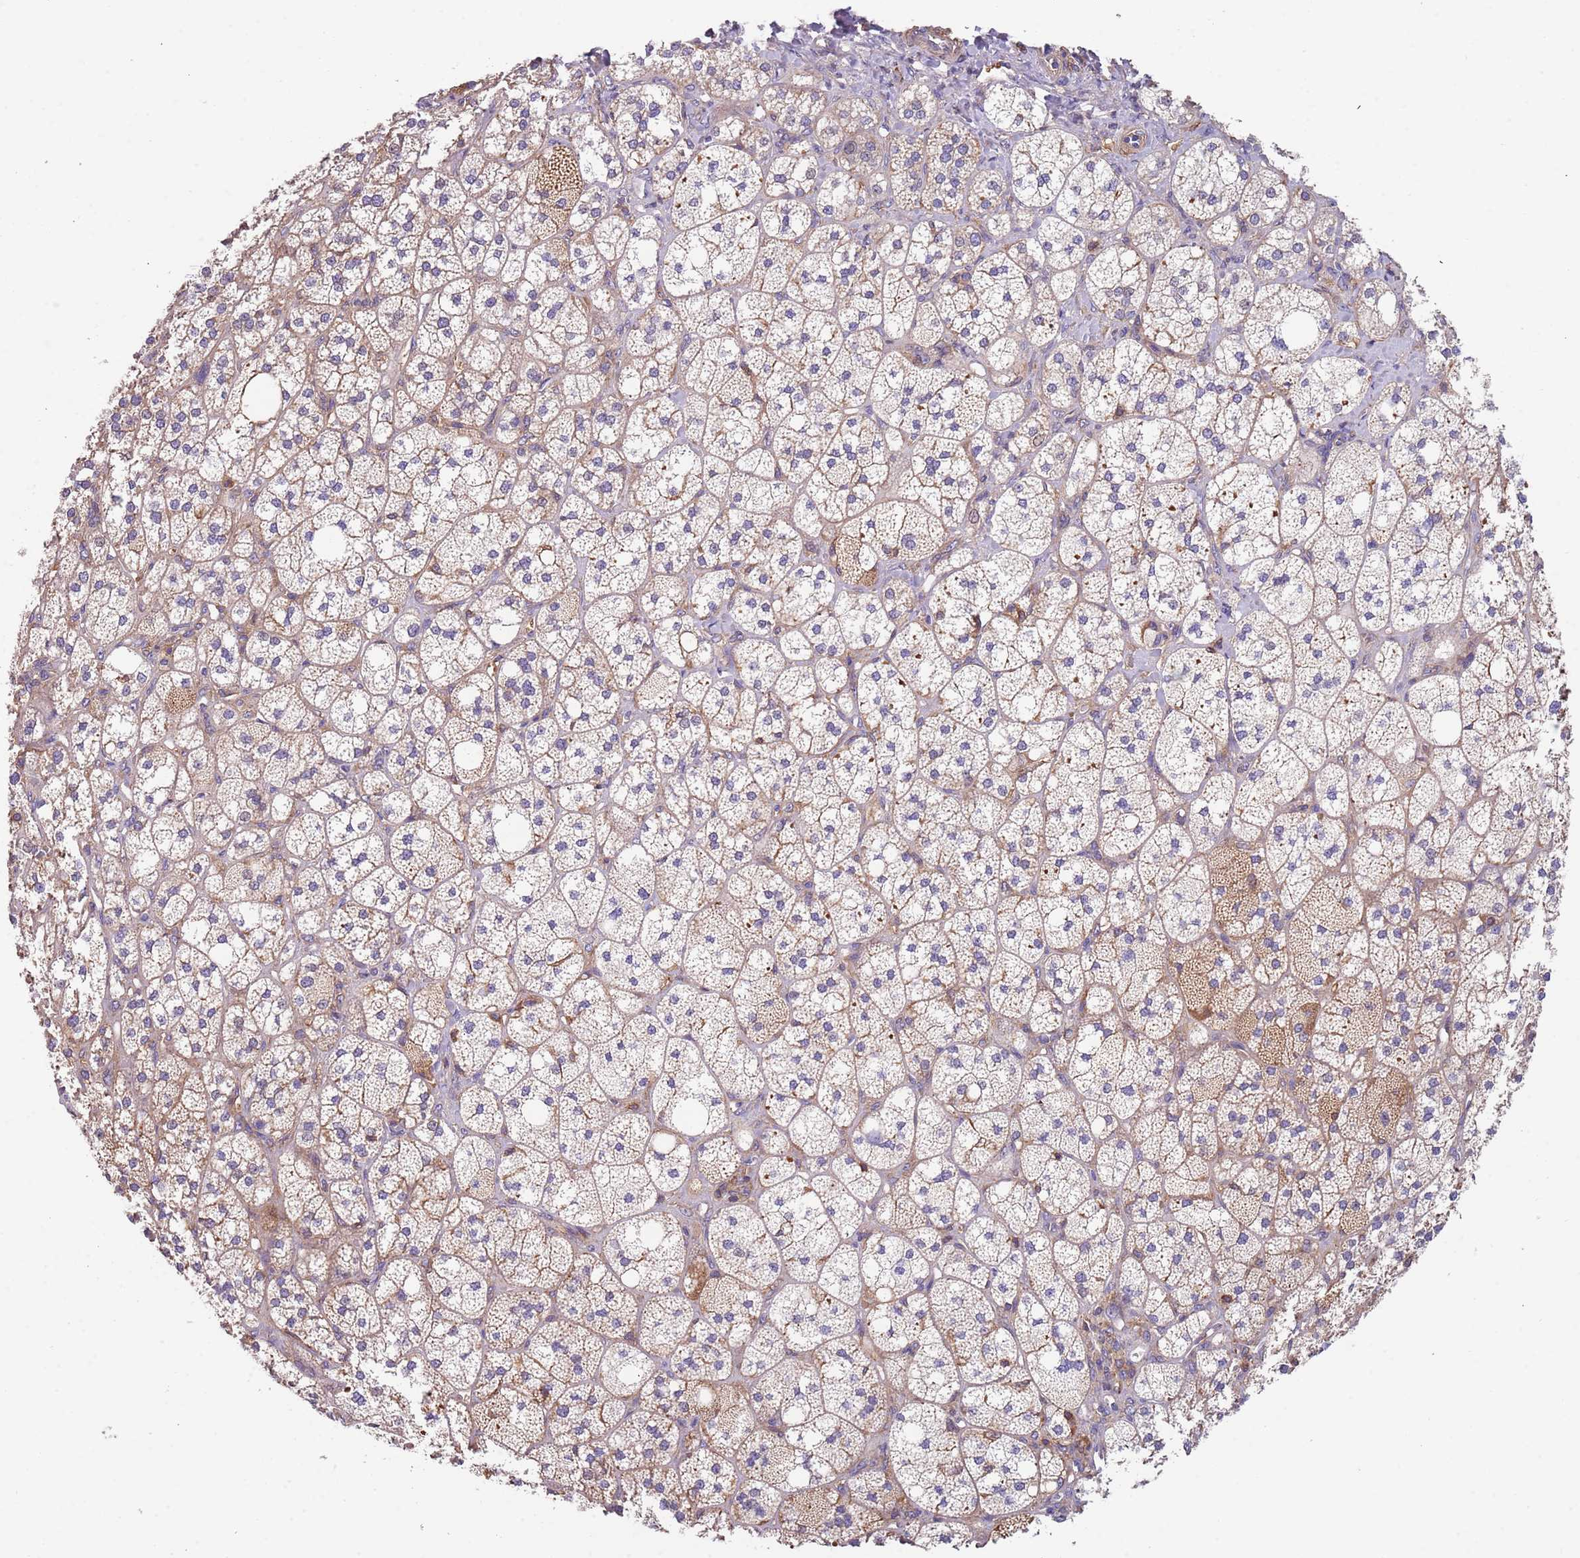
{"staining": {"intensity": "moderate", "quantity": ">75%", "location": "cytoplasmic/membranous"}, "tissue": "adrenal gland", "cell_type": "Glandular cells", "image_type": "normal", "snomed": [{"axis": "morphology", "description": "Normal tissue, NOS"}, {"axis": "topography", "description": "Adrenal gland"}], "caption": "Adrenal gland stained with DAB (3,3'-diaminobenzidine) IHC displays medium levels of moderate cytoplasmic/membranous positivity in about >75% of glandular cells.", "gene": "SYT4", "patient": {"sex": "male", "age": 61}}